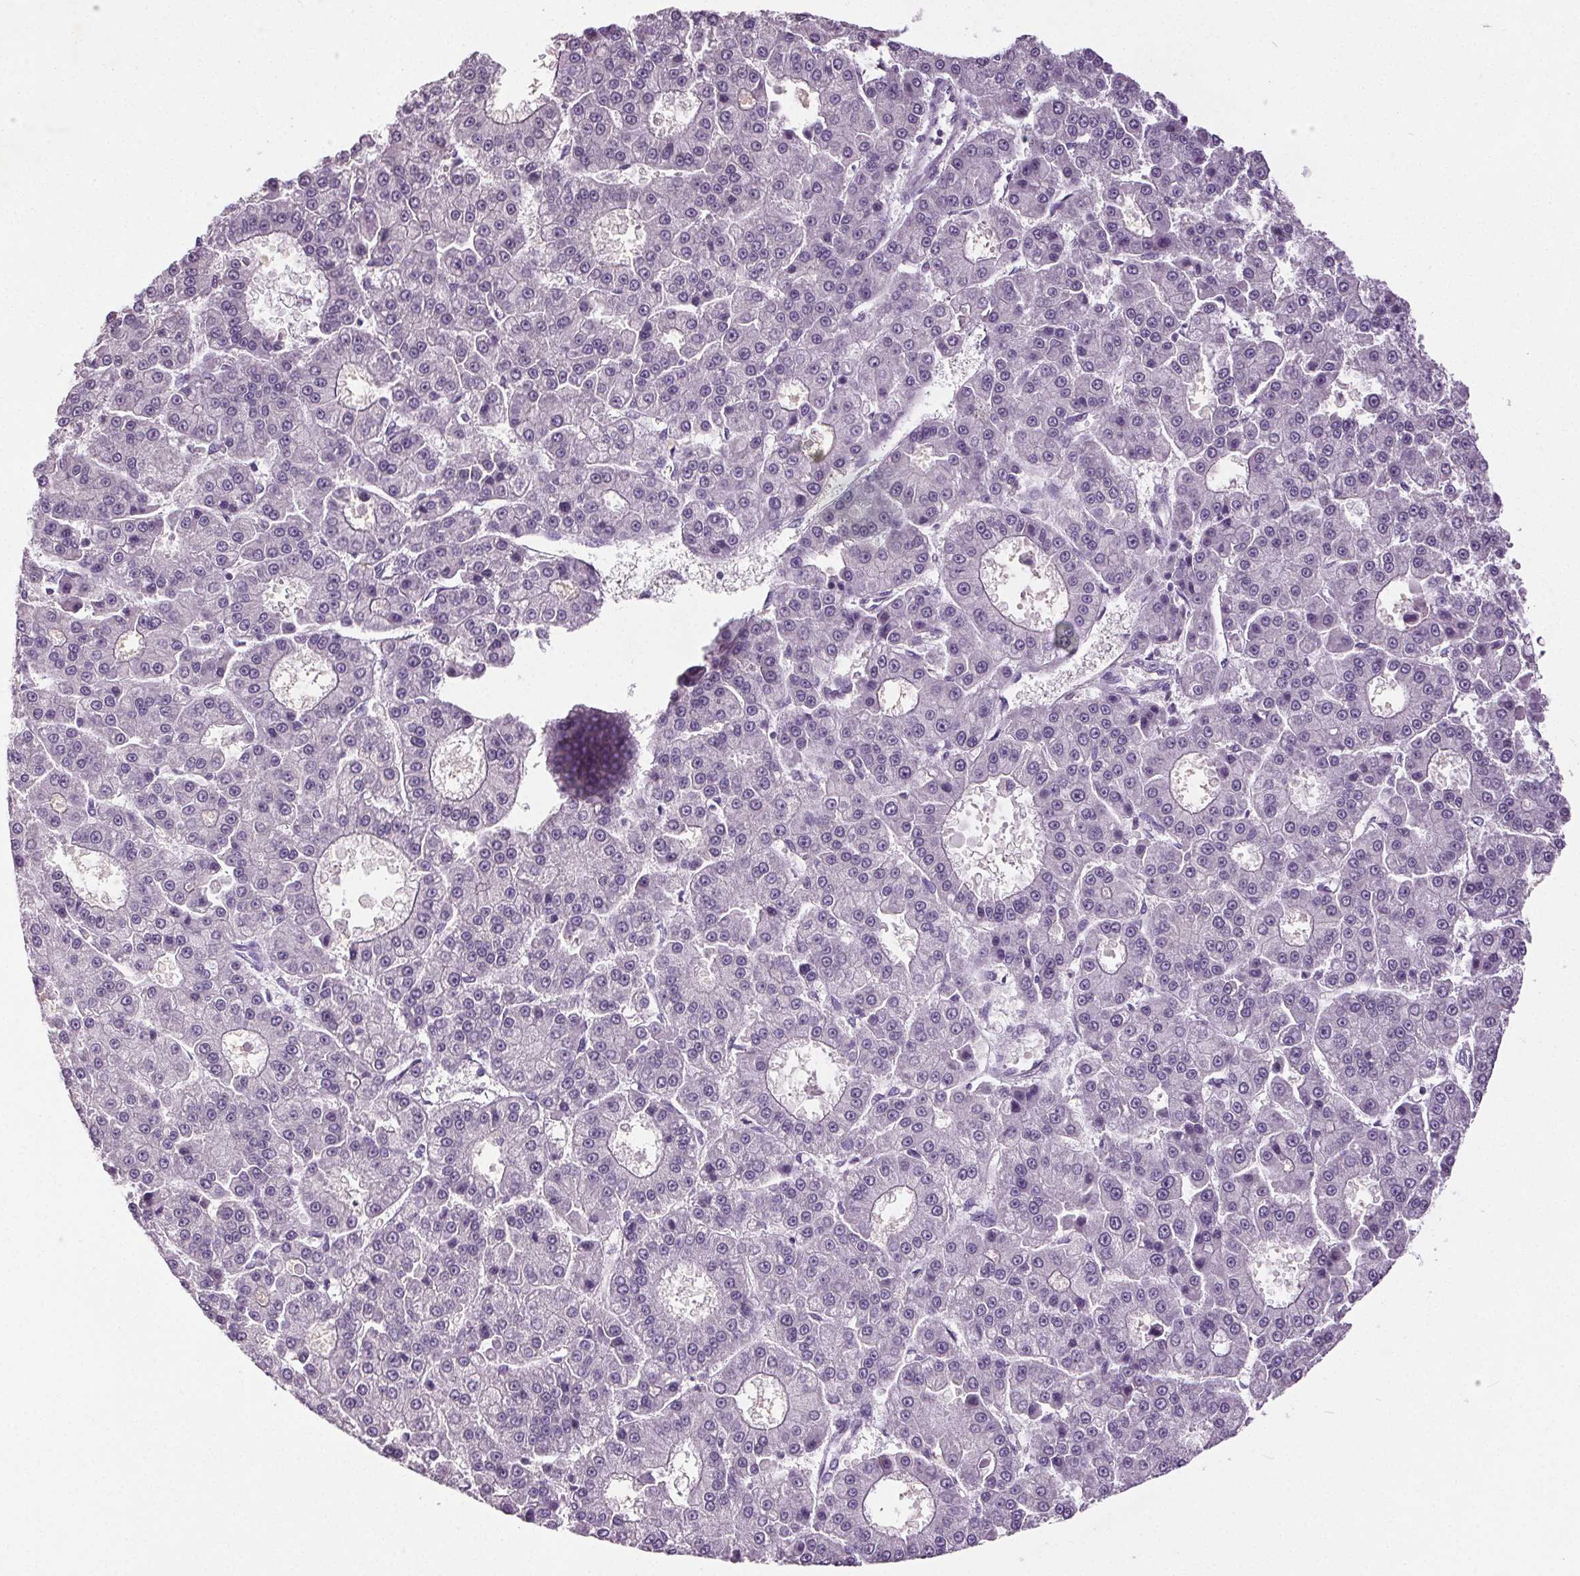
{"staining": {"intensity": "negative", "quantity": "none", "location": "none"}, "tissue": "liver cancer", "cell_type": "Tumor cells", "image_type": "cancer", "snomed": [{"axis": "morphology", "description": "Carcinoma, Hepatocellular, NOS"}, {"axis": "topography", "description": "Liver"}], "caption": "Photomicrograph shows no significant protein expression in tumor cells of liver hepatocellular carcinoma. Nuclei are stained in blue.", "gene": "GPIHBP1", "patient": {"sex": "male", "age": 70}}